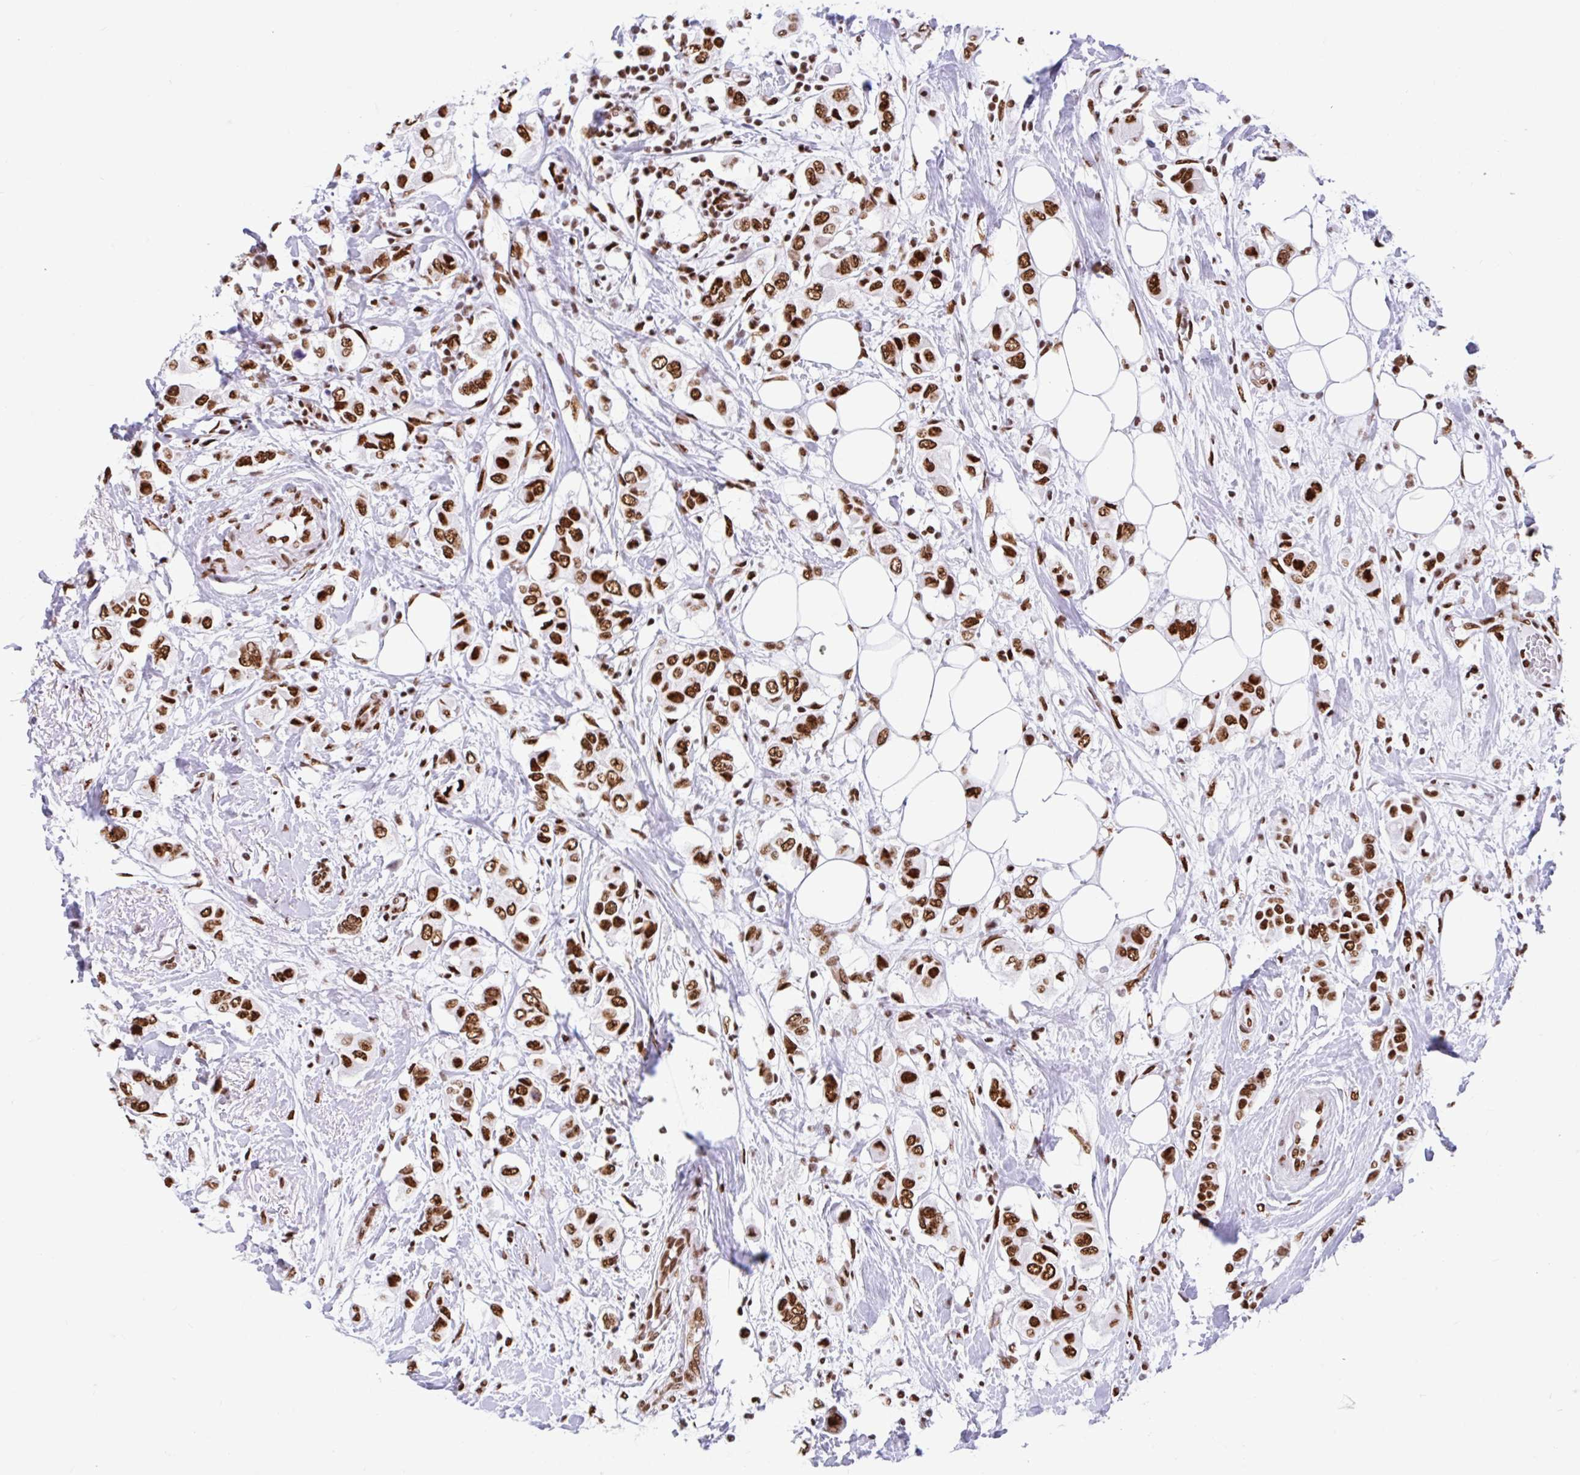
{"staining": {"intensity": "strong", "quantity": ">75%", "location": "nuclear"}, "tissue": "breast cancer", "cell_type": "Tumor cells", "image_type": "cancer", "snomed": [{"axis": "morphology", "description": "Lobular carcinoma"}, {"axis": "topography", "description": "Breast"}], "caption": "Tumor cells exhibit high levels of strong nuclear positivity in about >75% of cells in human breast lobular carcinoma.", "gene": "KHDRBS1", "patient": {"sex": "female", "age": 51}}